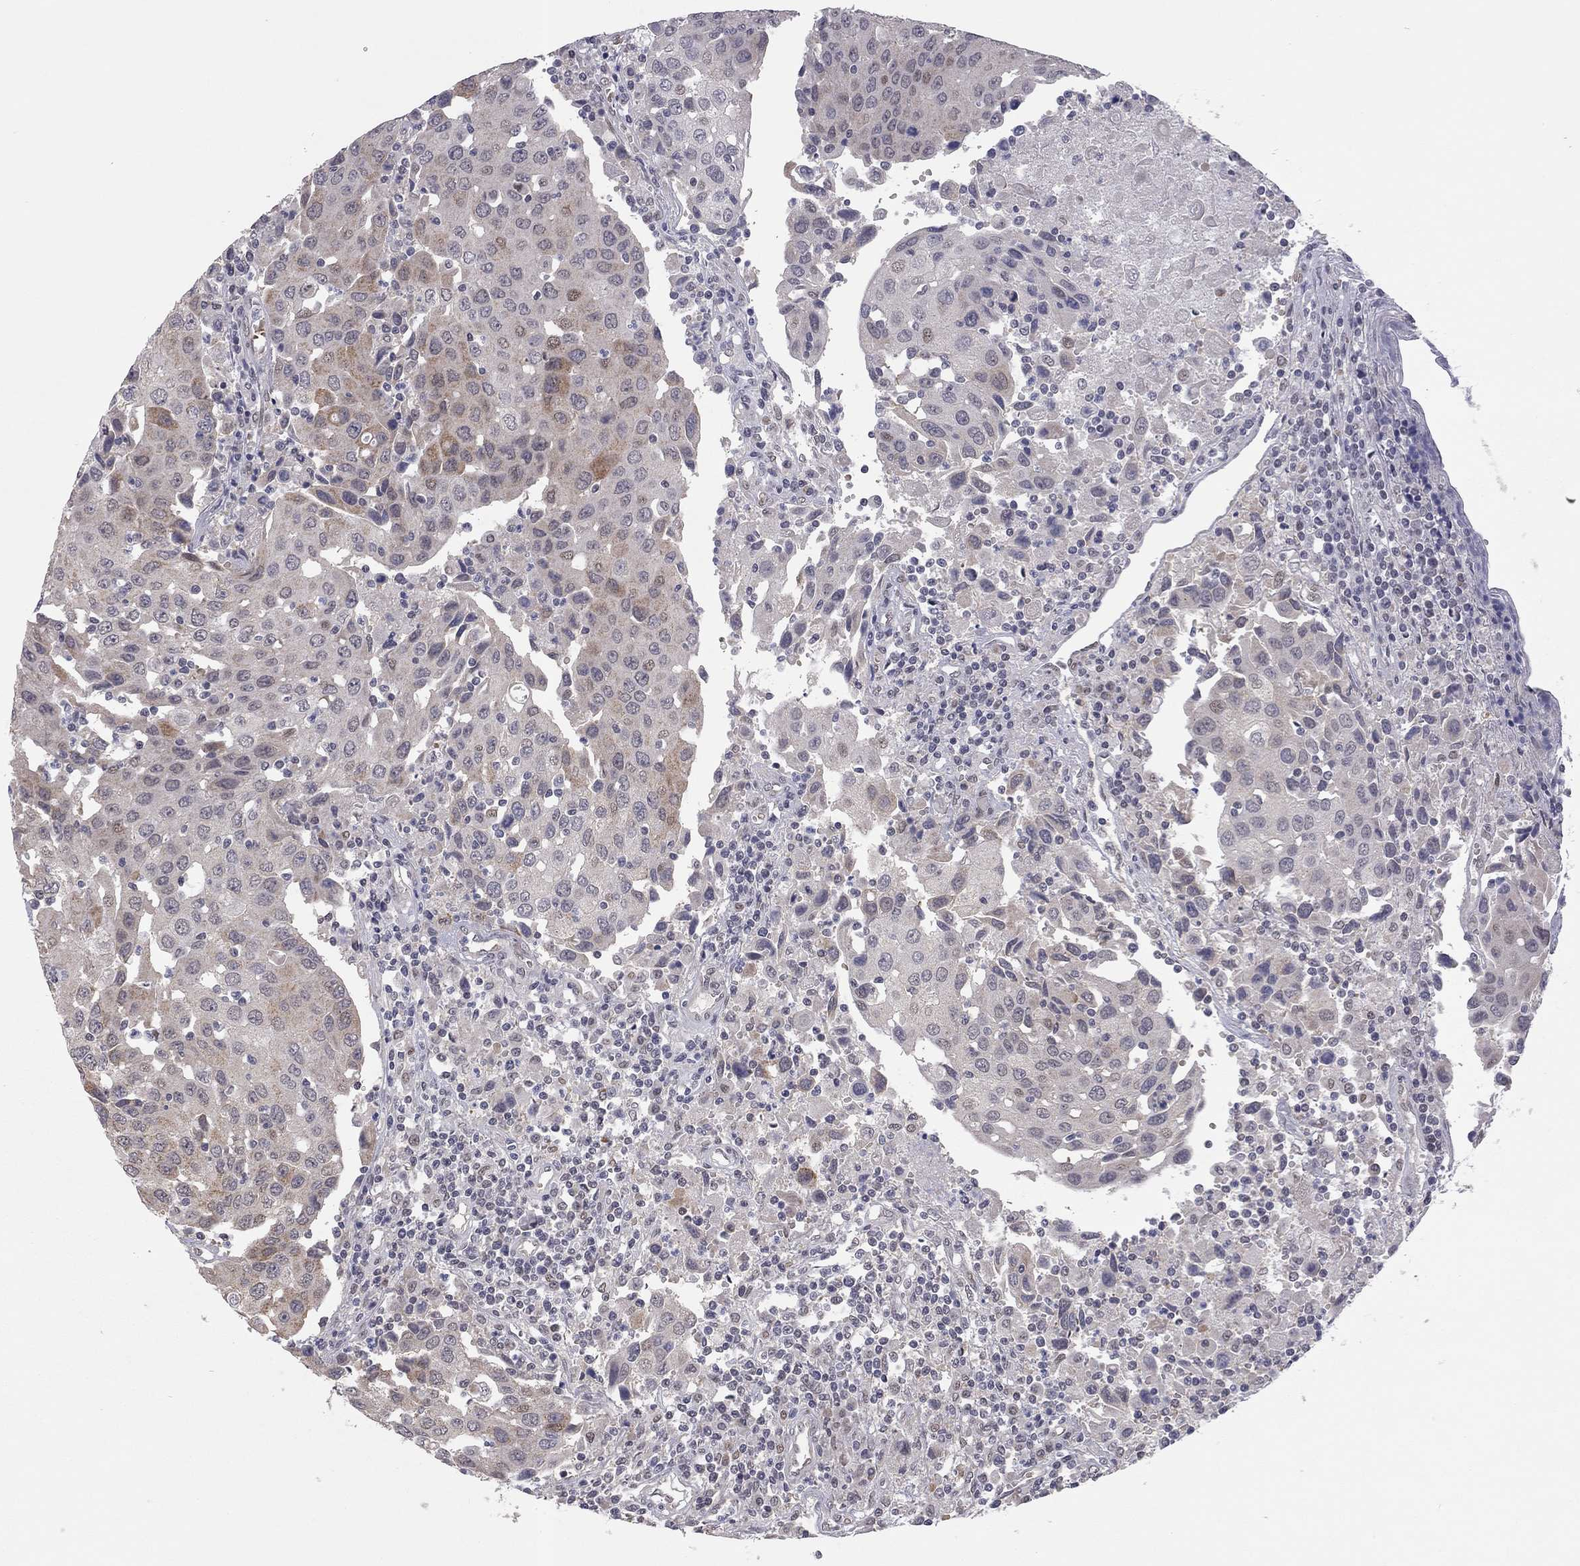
{"staining": {"intensity": "weak", "quantity": "<25%", "location": "cytoplasmic/membranous"}, "tissue": "urothelial cancer", "cell_type": "Tumor cells", "image_type": "cancer", "snomed": [{"axis": "morphology", "description": "Urothelial carcinoma, High grade"}, {"axis": "topography", "description": "Urinary bladder"}], "caption": "Urothelial cancer was stained to show a protein in brown. There is no significant expression in tumor cells.", "gene": "MC3R", "patient": {"sex": "female", "age": 85}}